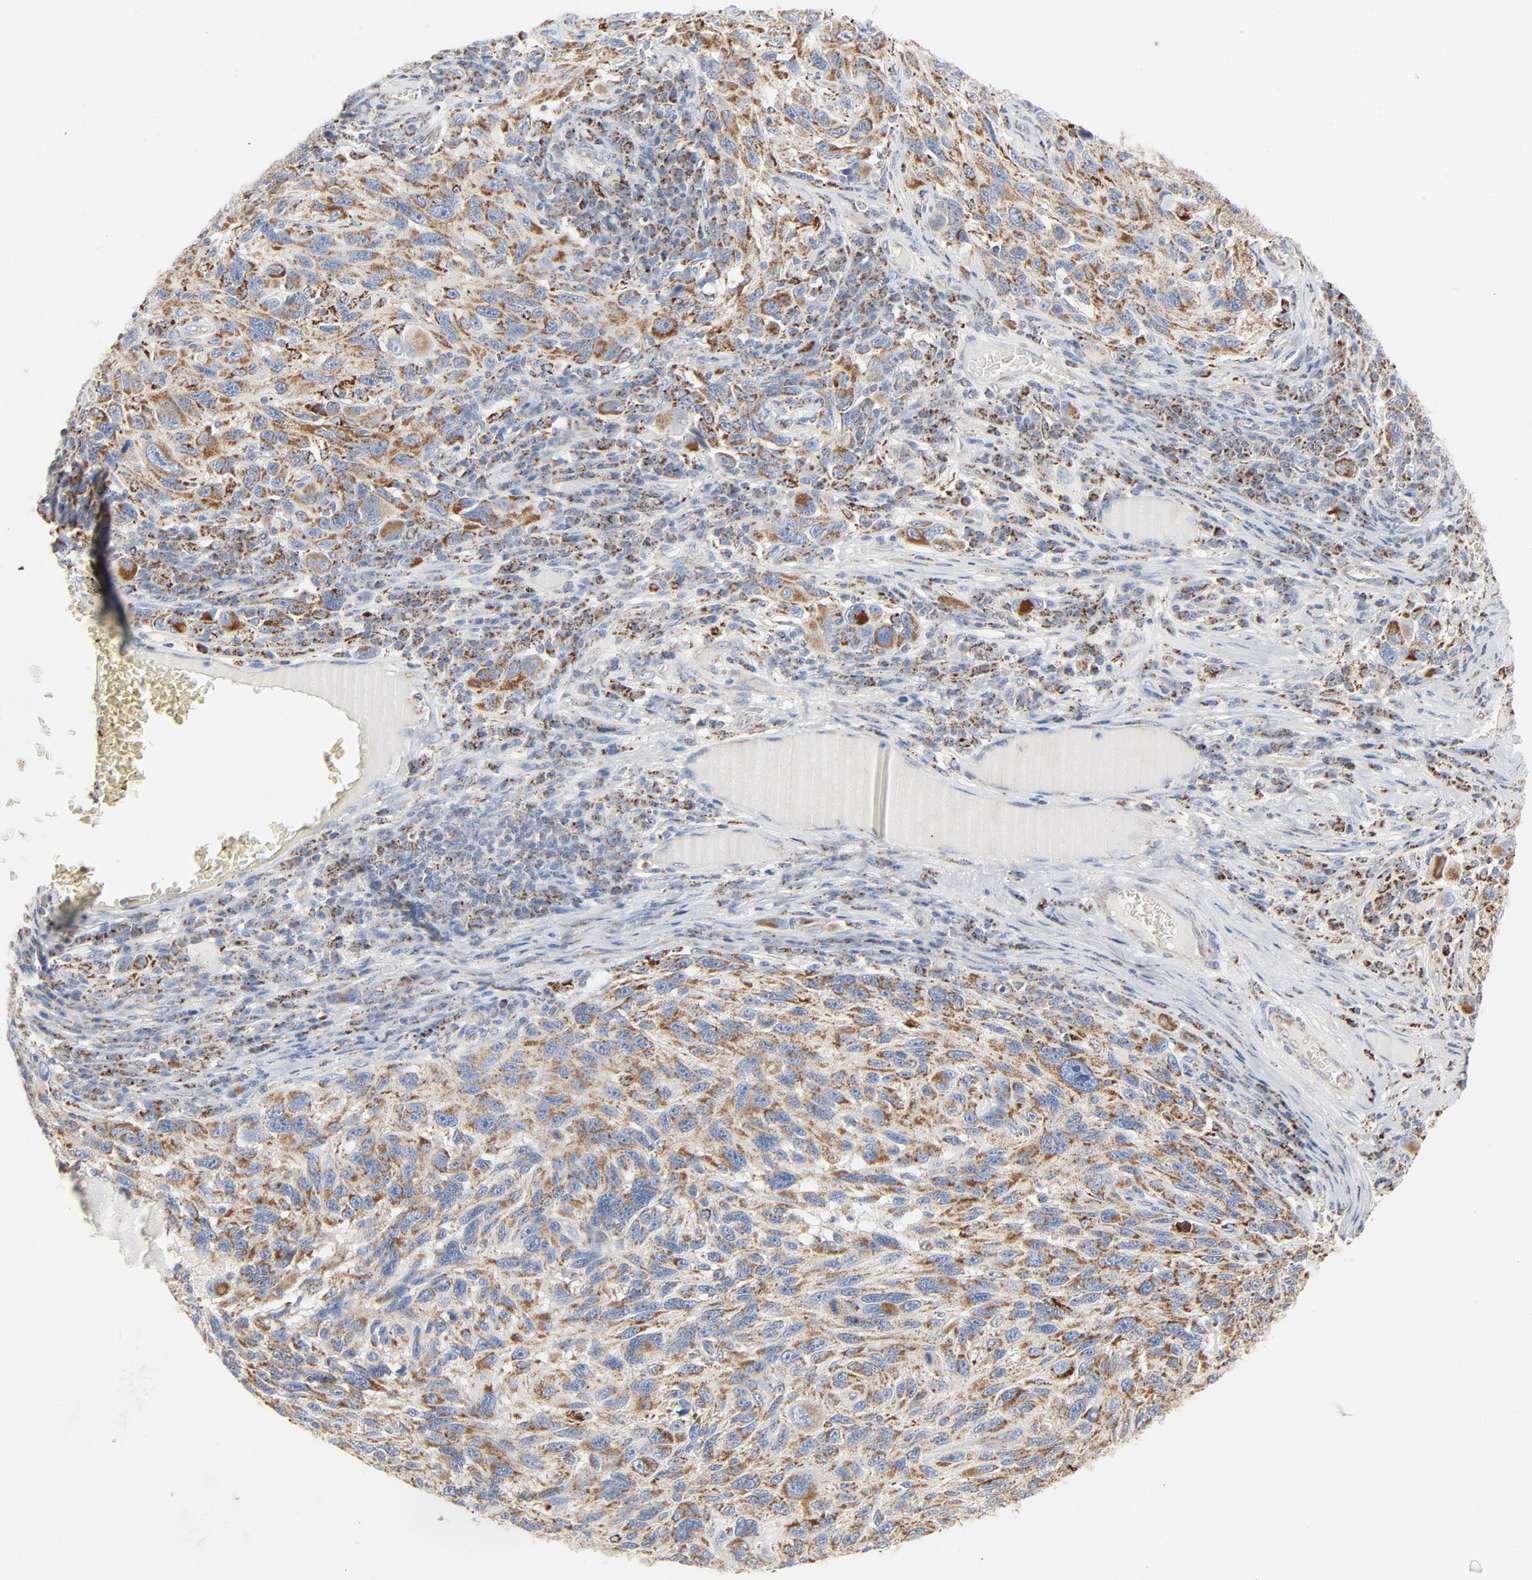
{"staining": {"intensity": "moderate", "quantity": ">75%", "location": "cytoplasmic/membranous"}, "tissue": "melanoma", "cell_type": "Tumor cells", "image_type": "cancer", "snomed": [{"axis": "morphology", "description": "Malignant melanoma, NOS"}, {"axis": "topography", "description": "Skin"}], "caption": "Immunohistochemical staining of human melanoma displays medium levels of moderate cytoplasmic/membranous protein staining in approximately >75% of tumor cells.", "gene": "SETD3", "patient": {"sex": "male", "age": 53}}